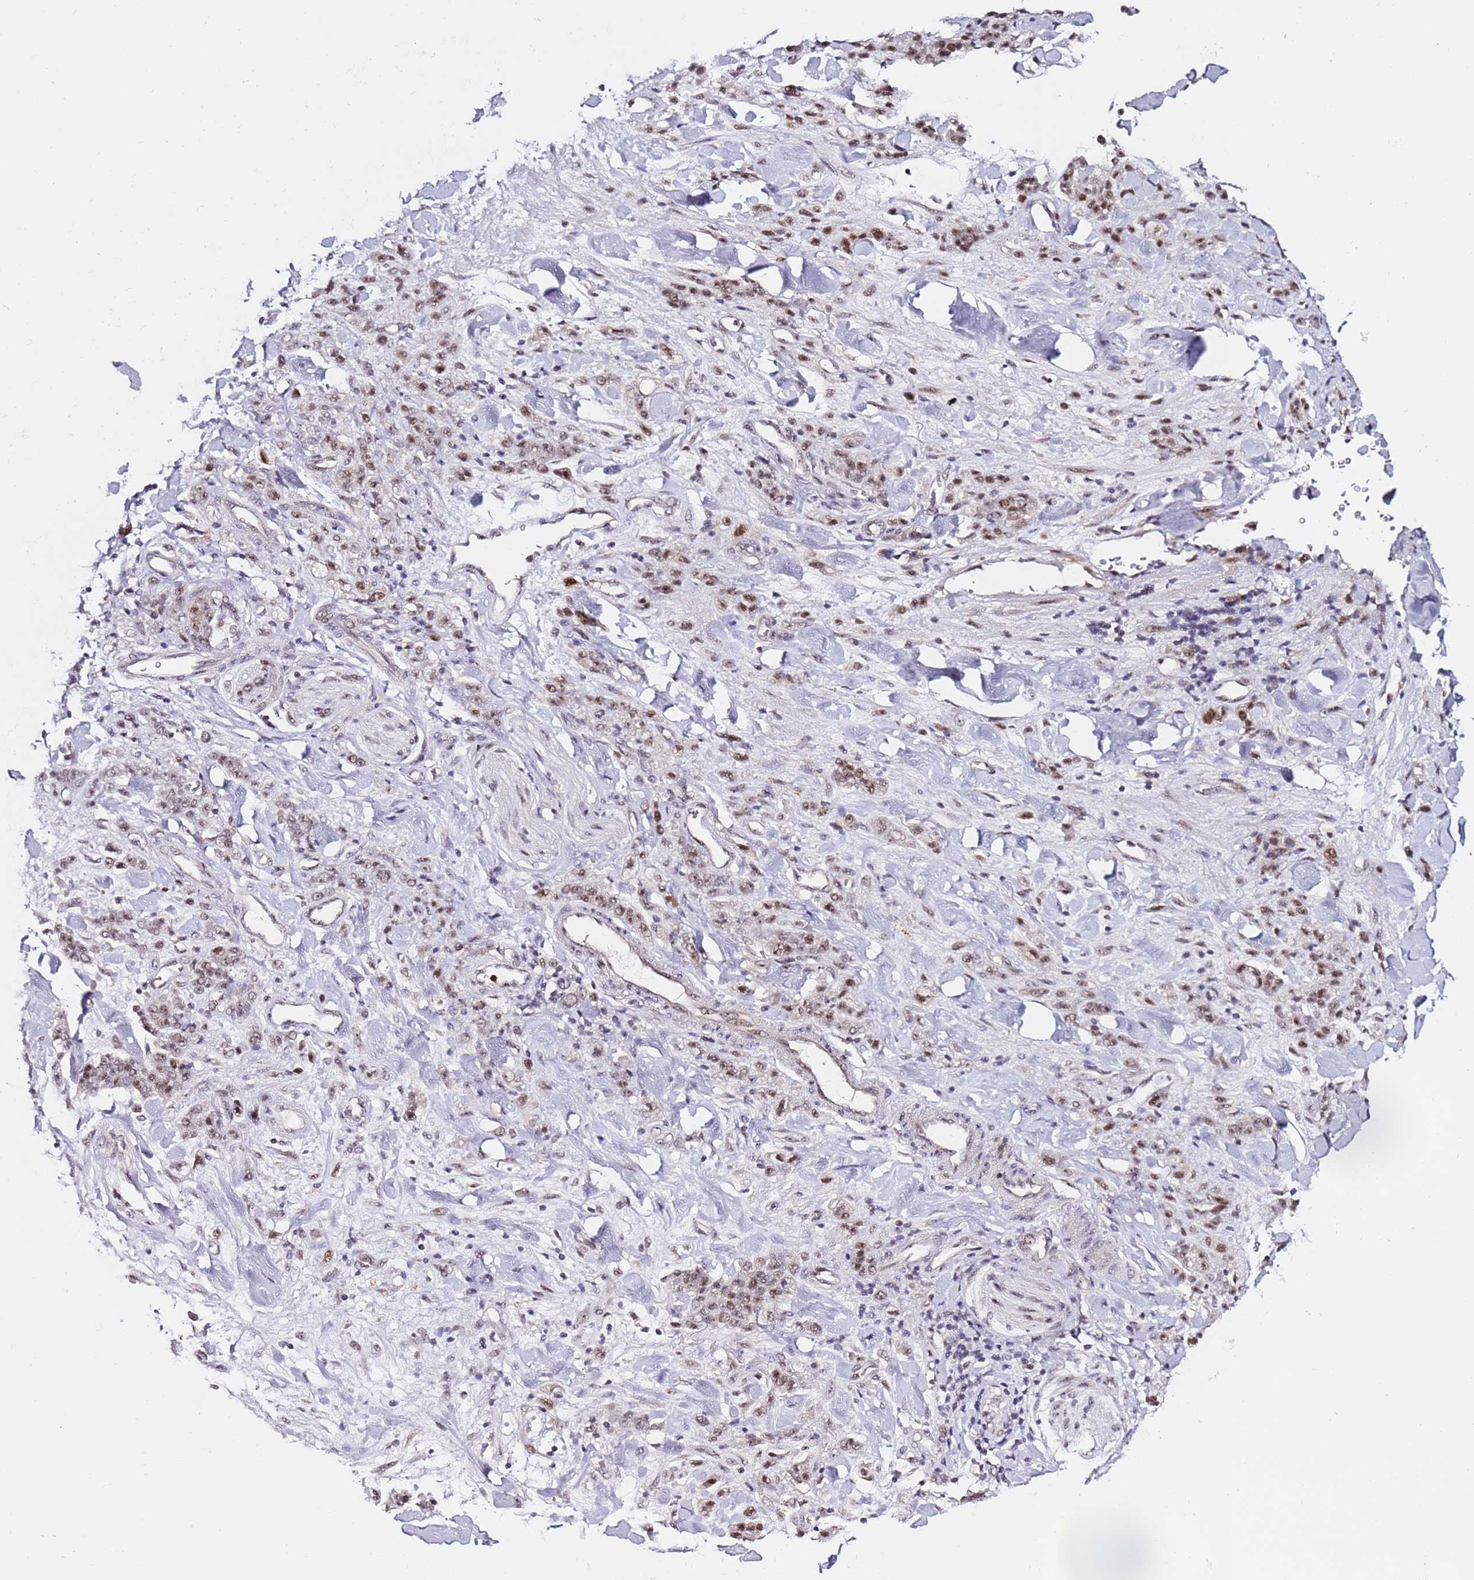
{"staining": {"intensity": "moderate", "quantity": ">75%", "location": "nuclear"}, "tissue": "stomach cancer", "cell_type": "Tumor cells", "image_type": "cancer", "snomed": [{"axis": "morphology", "description": "Normal tissue, NOS"}, {"axis": "morphology", "description": "Adenocarcinoma, NOS"}, {"axis": "topography", "description": "Stomach"}], "caption": "Immunohistochemistry of stomach cancer (adenocarcinoma) shows medium levels of moderate nuclear staining in about >75% of tumor cells.", "gene": "FCF1", "patient": {"sex": "male", "age": 82}}